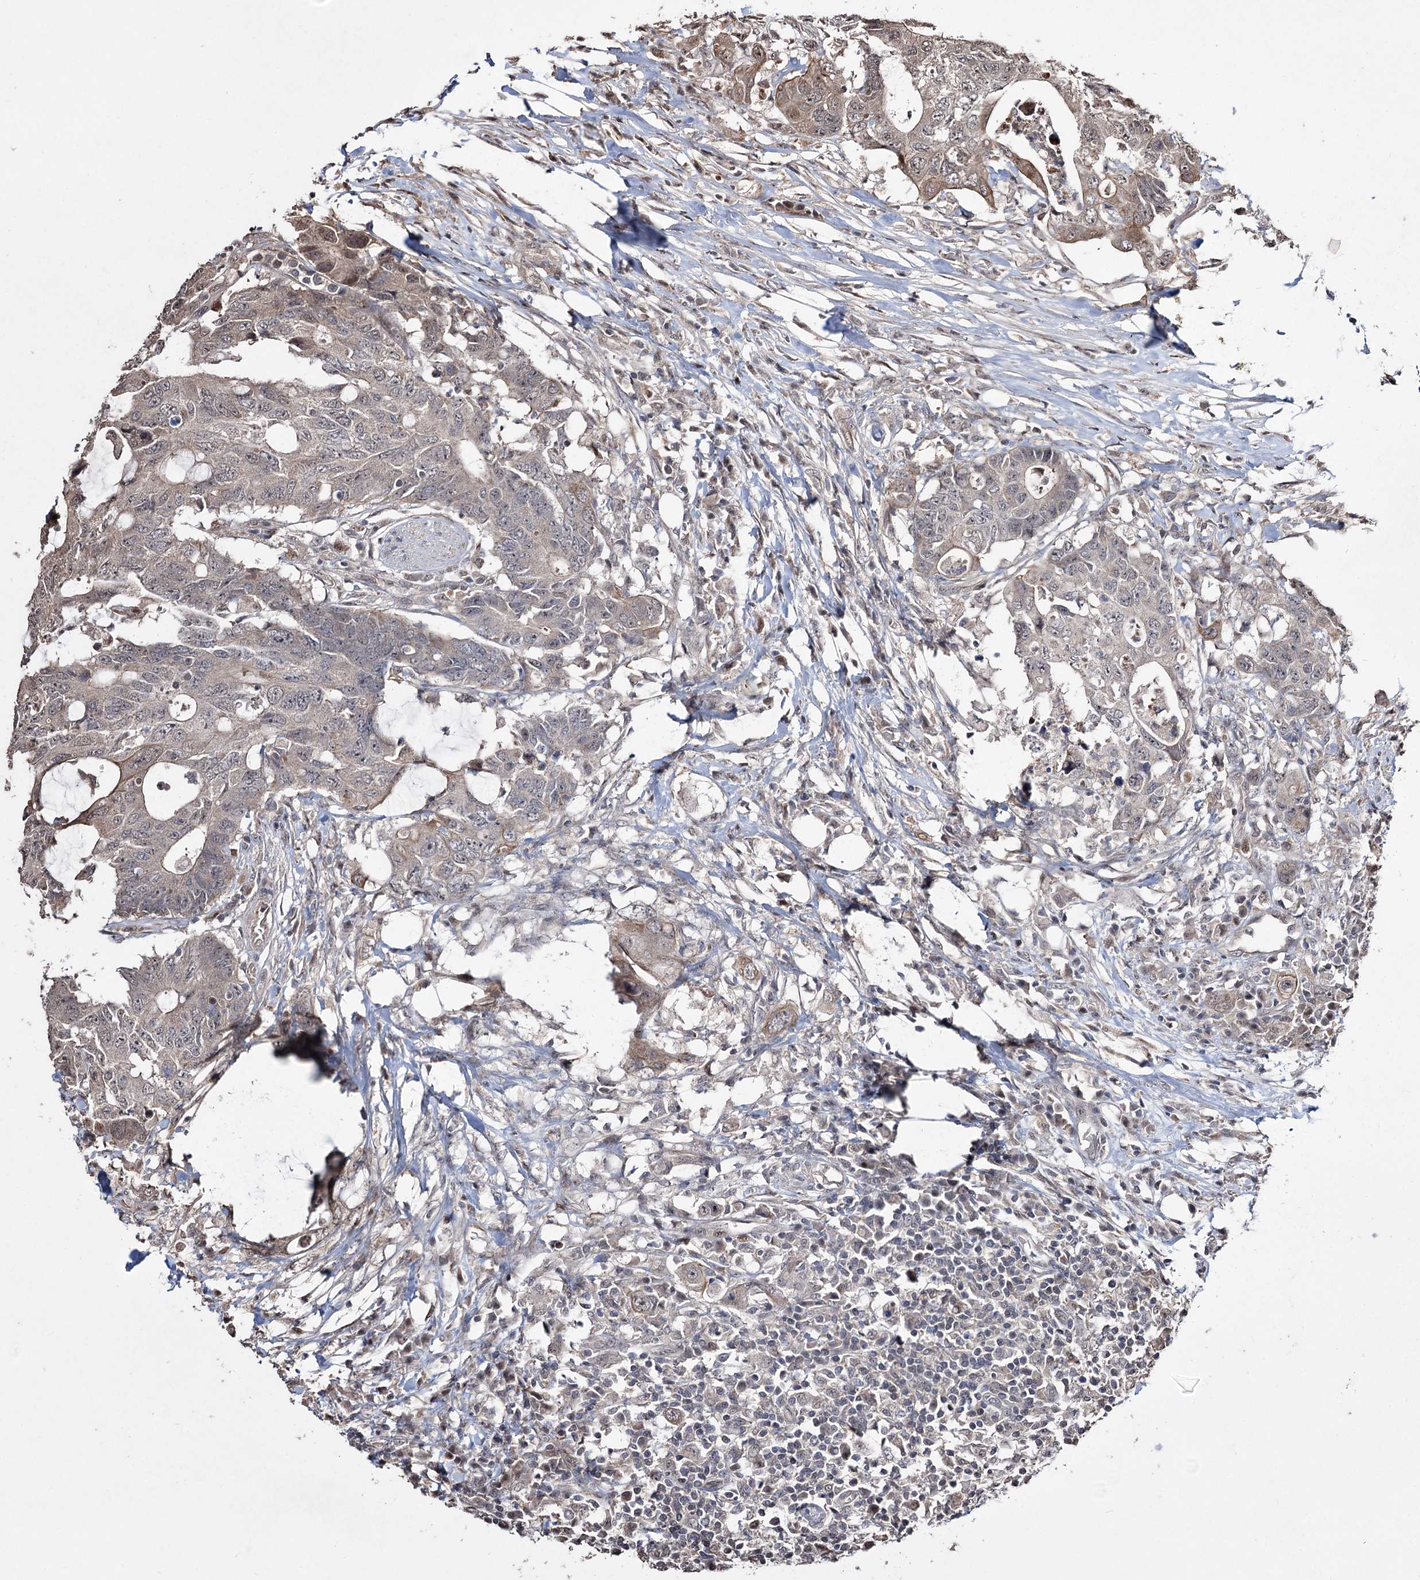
{"staining": {"intensity": "weak", "quantity": "25%-75%", "location": "cytoplasmic/membranous"}, "tissue": "colorectal cancer", "cell_type": "Tumor cells", "image_type": "cancer", "snomed": [{"axis": "morphology", "description": "Adenocarcinoma, NOS"}, {"axis": "topography", "description": "Colon"}], "caption": "Immunohistochemical staining of human colorectal cancer exhibits low levels of weak cytoplasmic/membranous protein staining in about 25%-75% of tumor cells.", "gene": "CPNE8", "patient": {"sex": "male", "age": 71}}